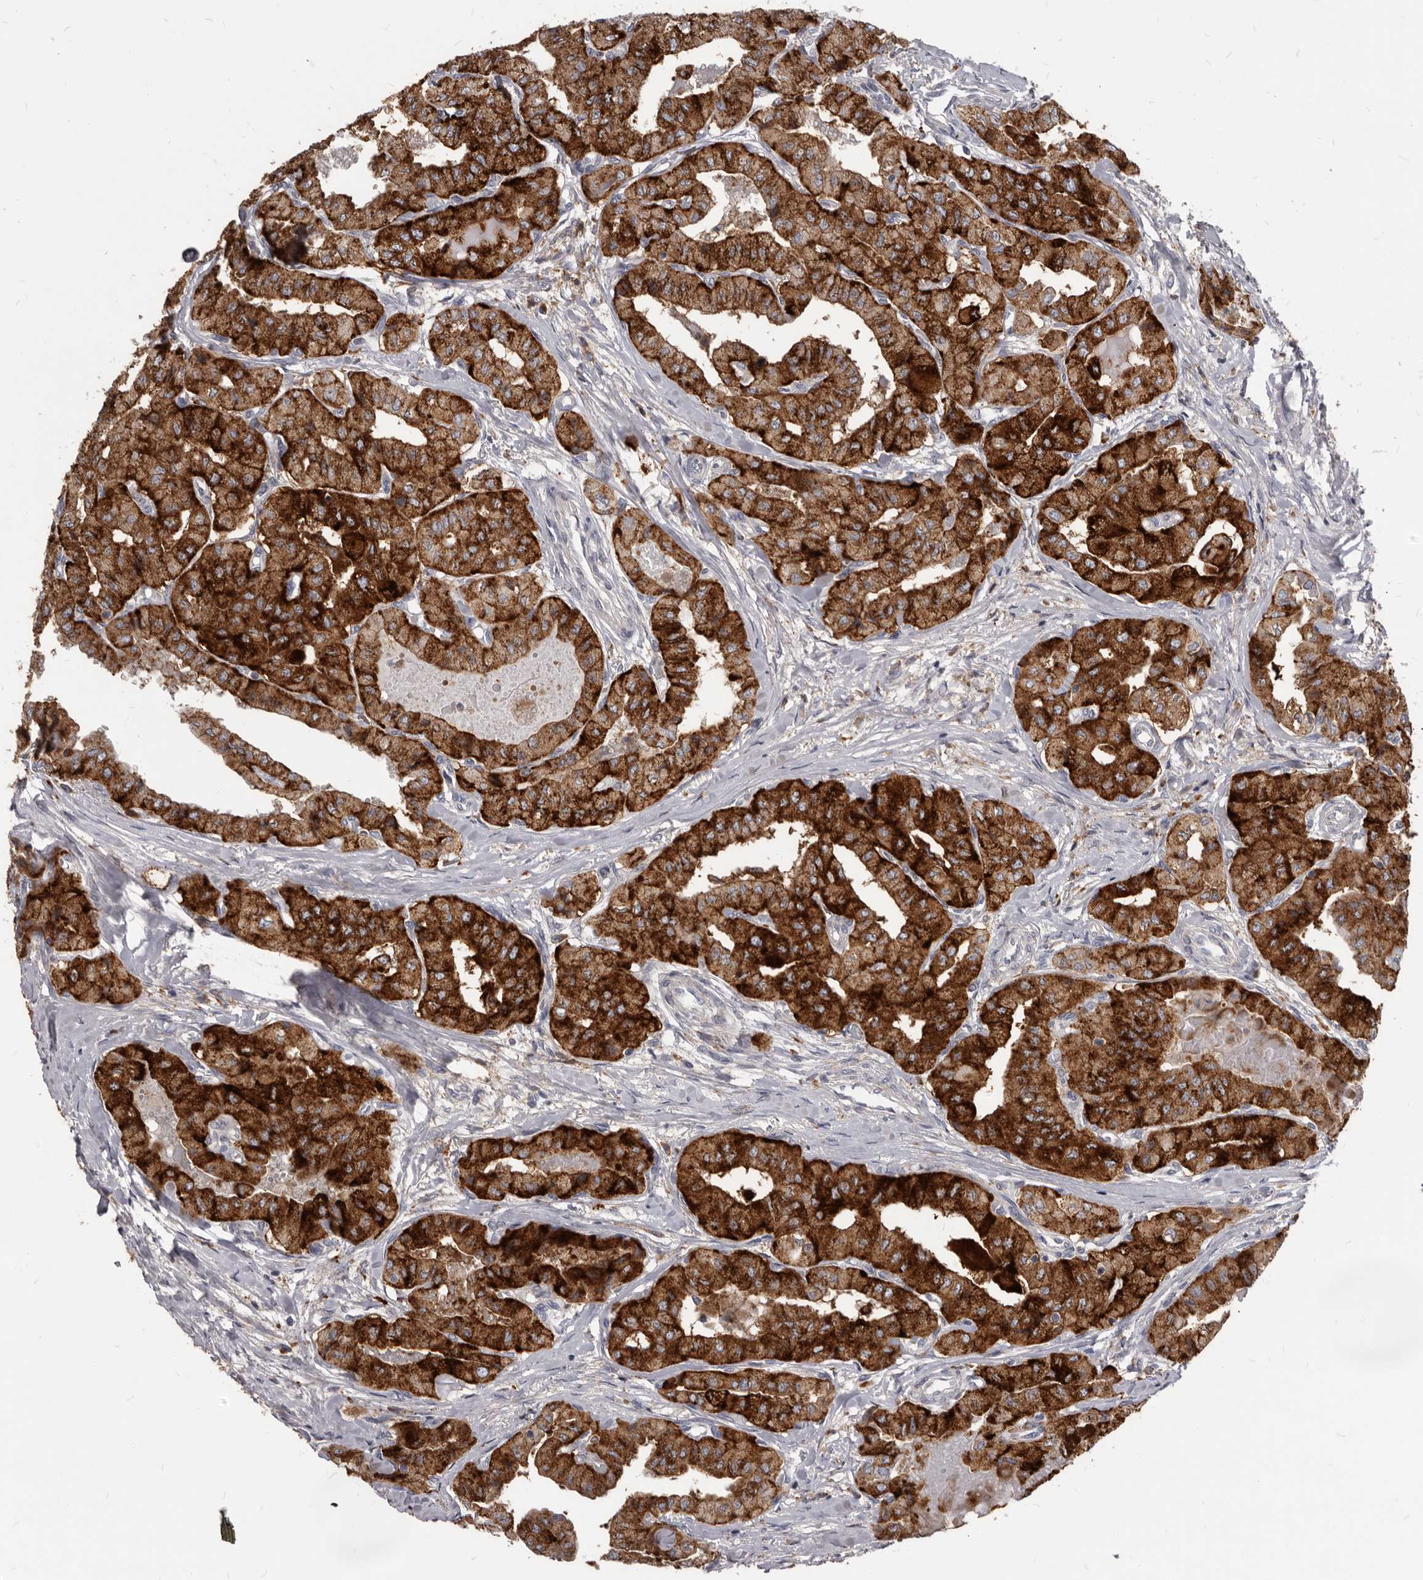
{"staining": {"intensity": "strong", "quantity": ">75%", "location": "cytoplasmic/membranous"}, "tissue": "thyroid cancer", "cell_type": "Tumor cells", "image_type": "cancer", "snomed": [{"axis": "morphology", "description": "Papillary adenocarcinoma, NOS"}, {"axis": "topography", "description": "Thyroid gland"}], "caption": "Thyroid cancer (papillary adenocarcinoma) tissue demonstrates strong cytoplasmic/membranous expression in approximately >75% of tumor cells", "gene": "PI4K2A", "patient": {"sex": "female", "age": 59}}